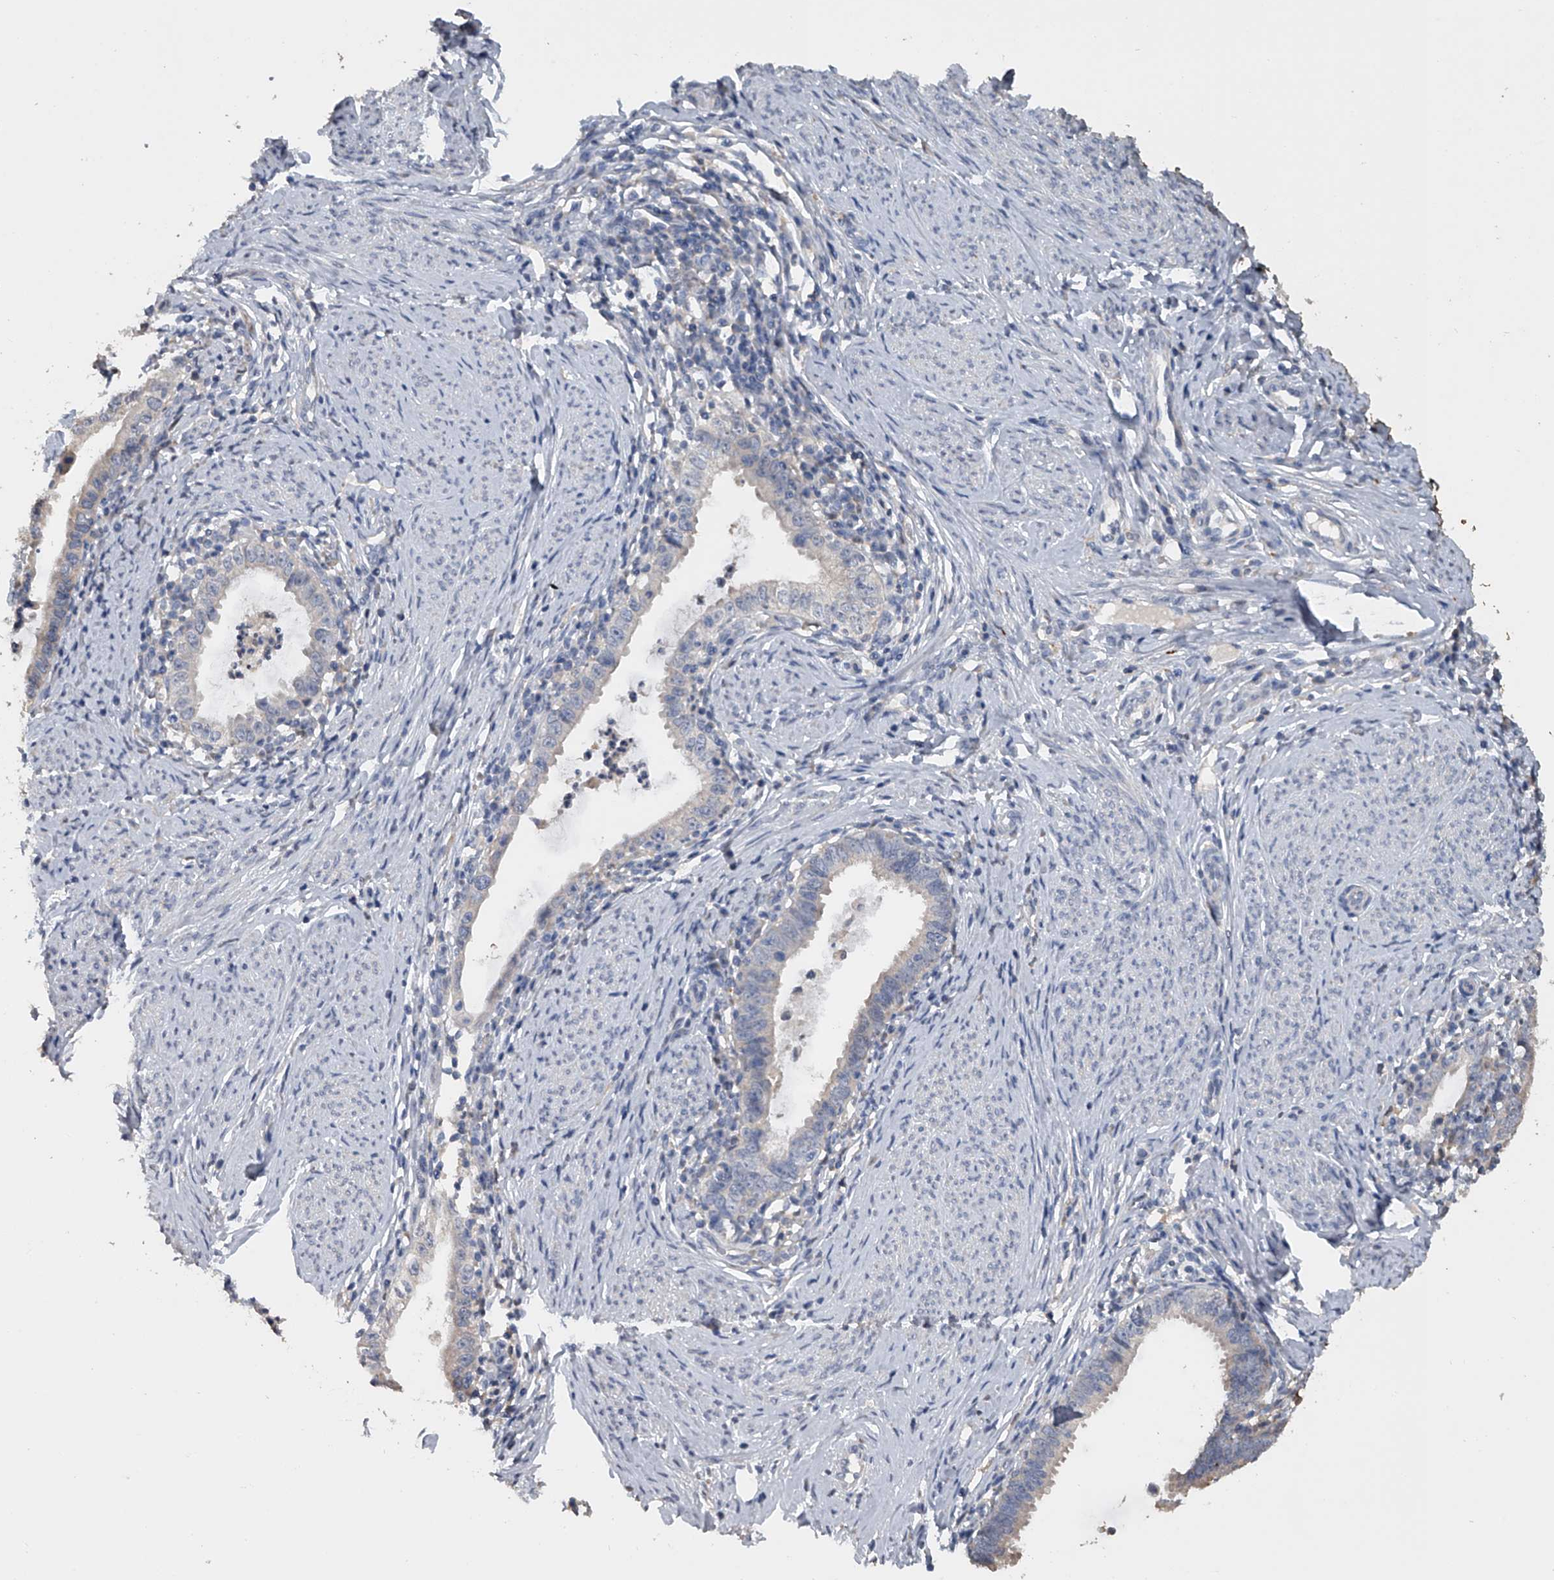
{"staining": {"intensity": "weak", "quantity": "<25%", "location": "cytoplasmic/membranous"}, "tissue": "cervical cancer", "cell_type": "Tumor cells", "image_type": "cancer", "snomed": [{"axis": "morphology", "description": "Adenocarcinoma, NOS"}, {"axis": "topography", "description": "Cervix"}], "caption": "Immunohistochemistry photomicrograph of neoplastic tissue: cervical cancer (adenocarcinoma) stained with DAB (3,3'-diaminobenzidine) exhibits no significant protein staining in tumor cells.", "gene": "DOCK9", "patient": {"sex": "female", "age": 36}}